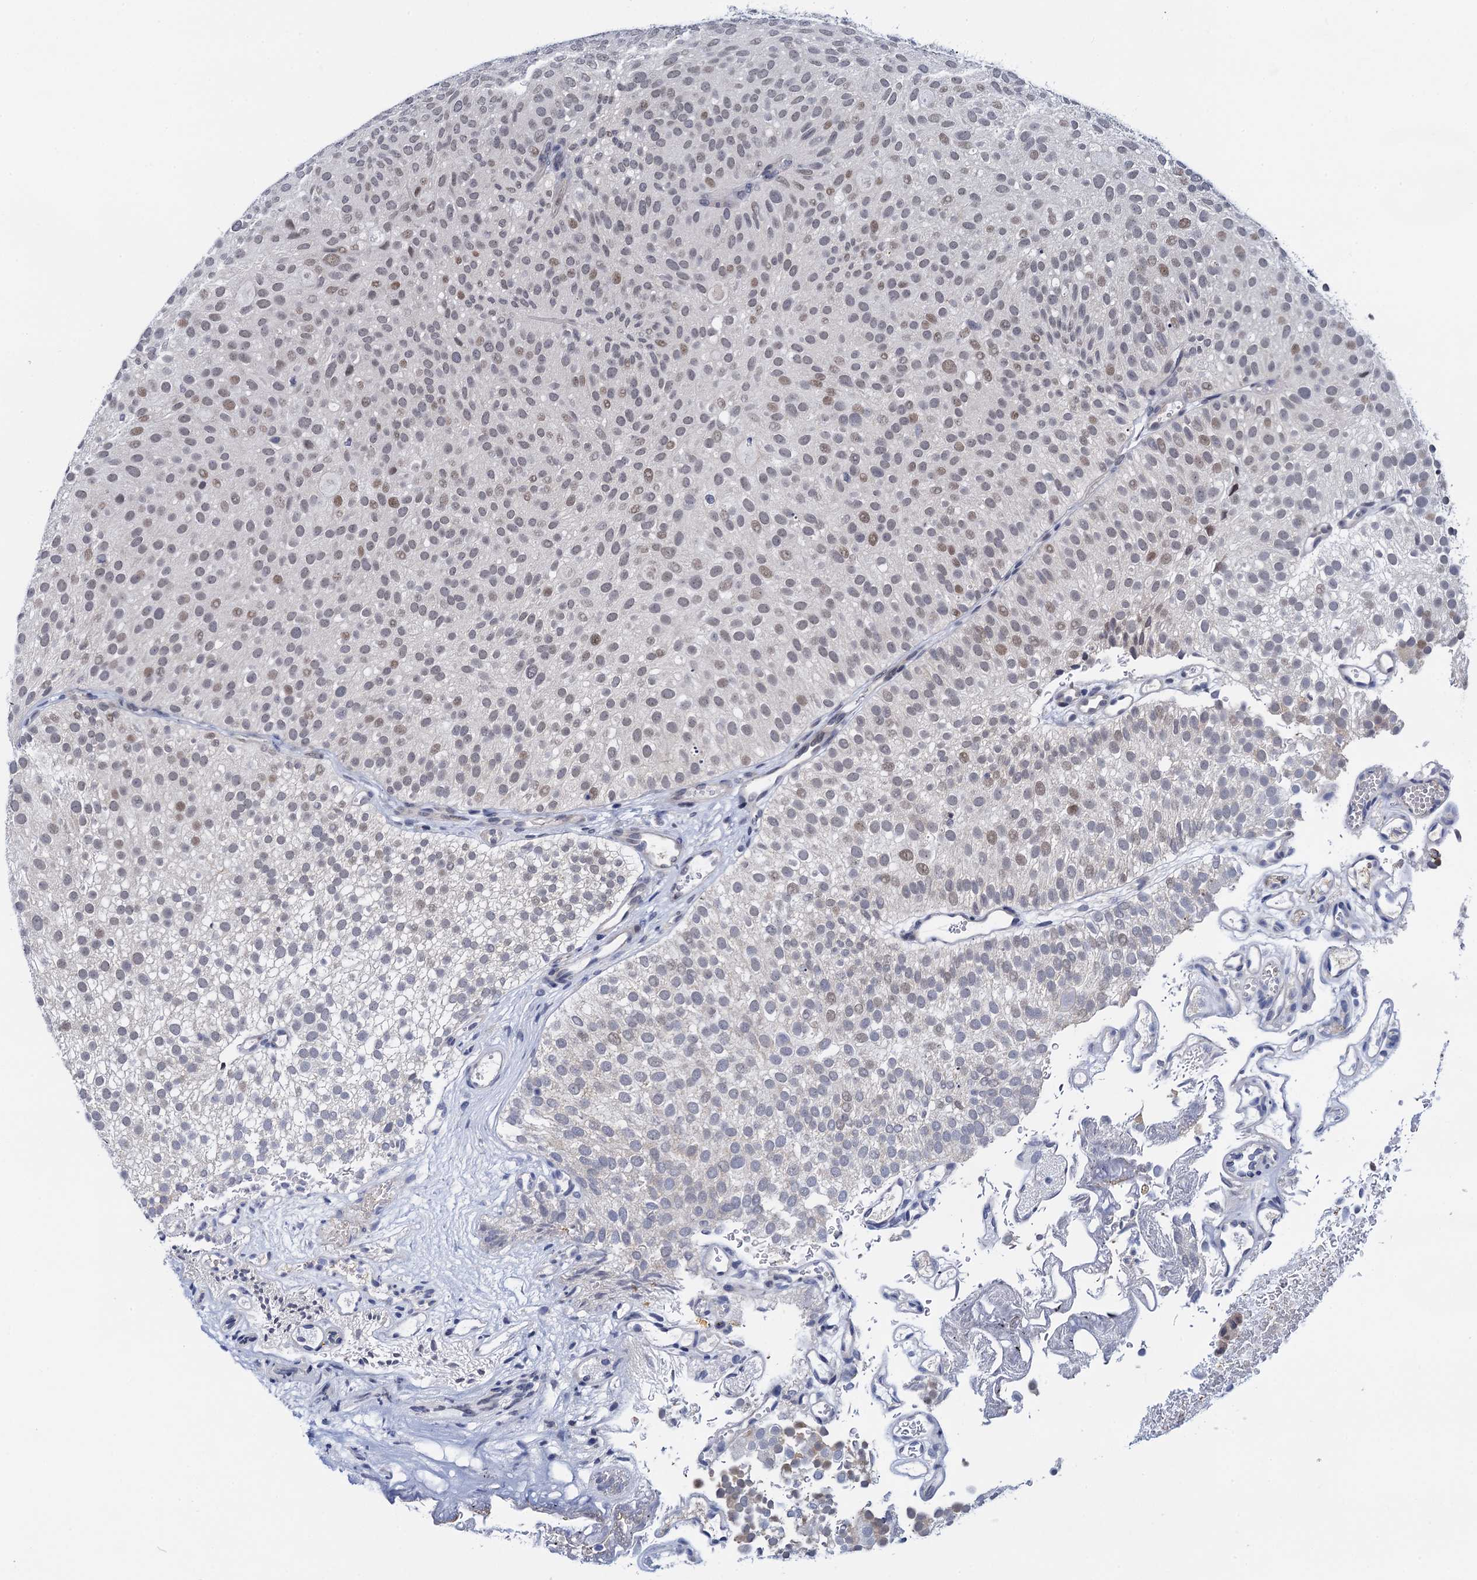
{"staining": {"intensity": "weak", "quantity": ">75%", "location": "nuclear"}, "tissue": "urothelial cancer", "cell_type": "Tumor cells", "image_type": "cancer", "snomed": [{"axis": "morphology", "description": "Urothelial carcinoma, Low grade"}, {"axis": "topography", "description": "Urinary bladder"}], "caption": "Urothelial carcinoma (low-grade) tissue reveals weak nuclear staining in about >75% of tumor cells, visualized by immunohistochemistry.", "gene": "C16orf87", "patient": {"sex": "male", "age": 78}}